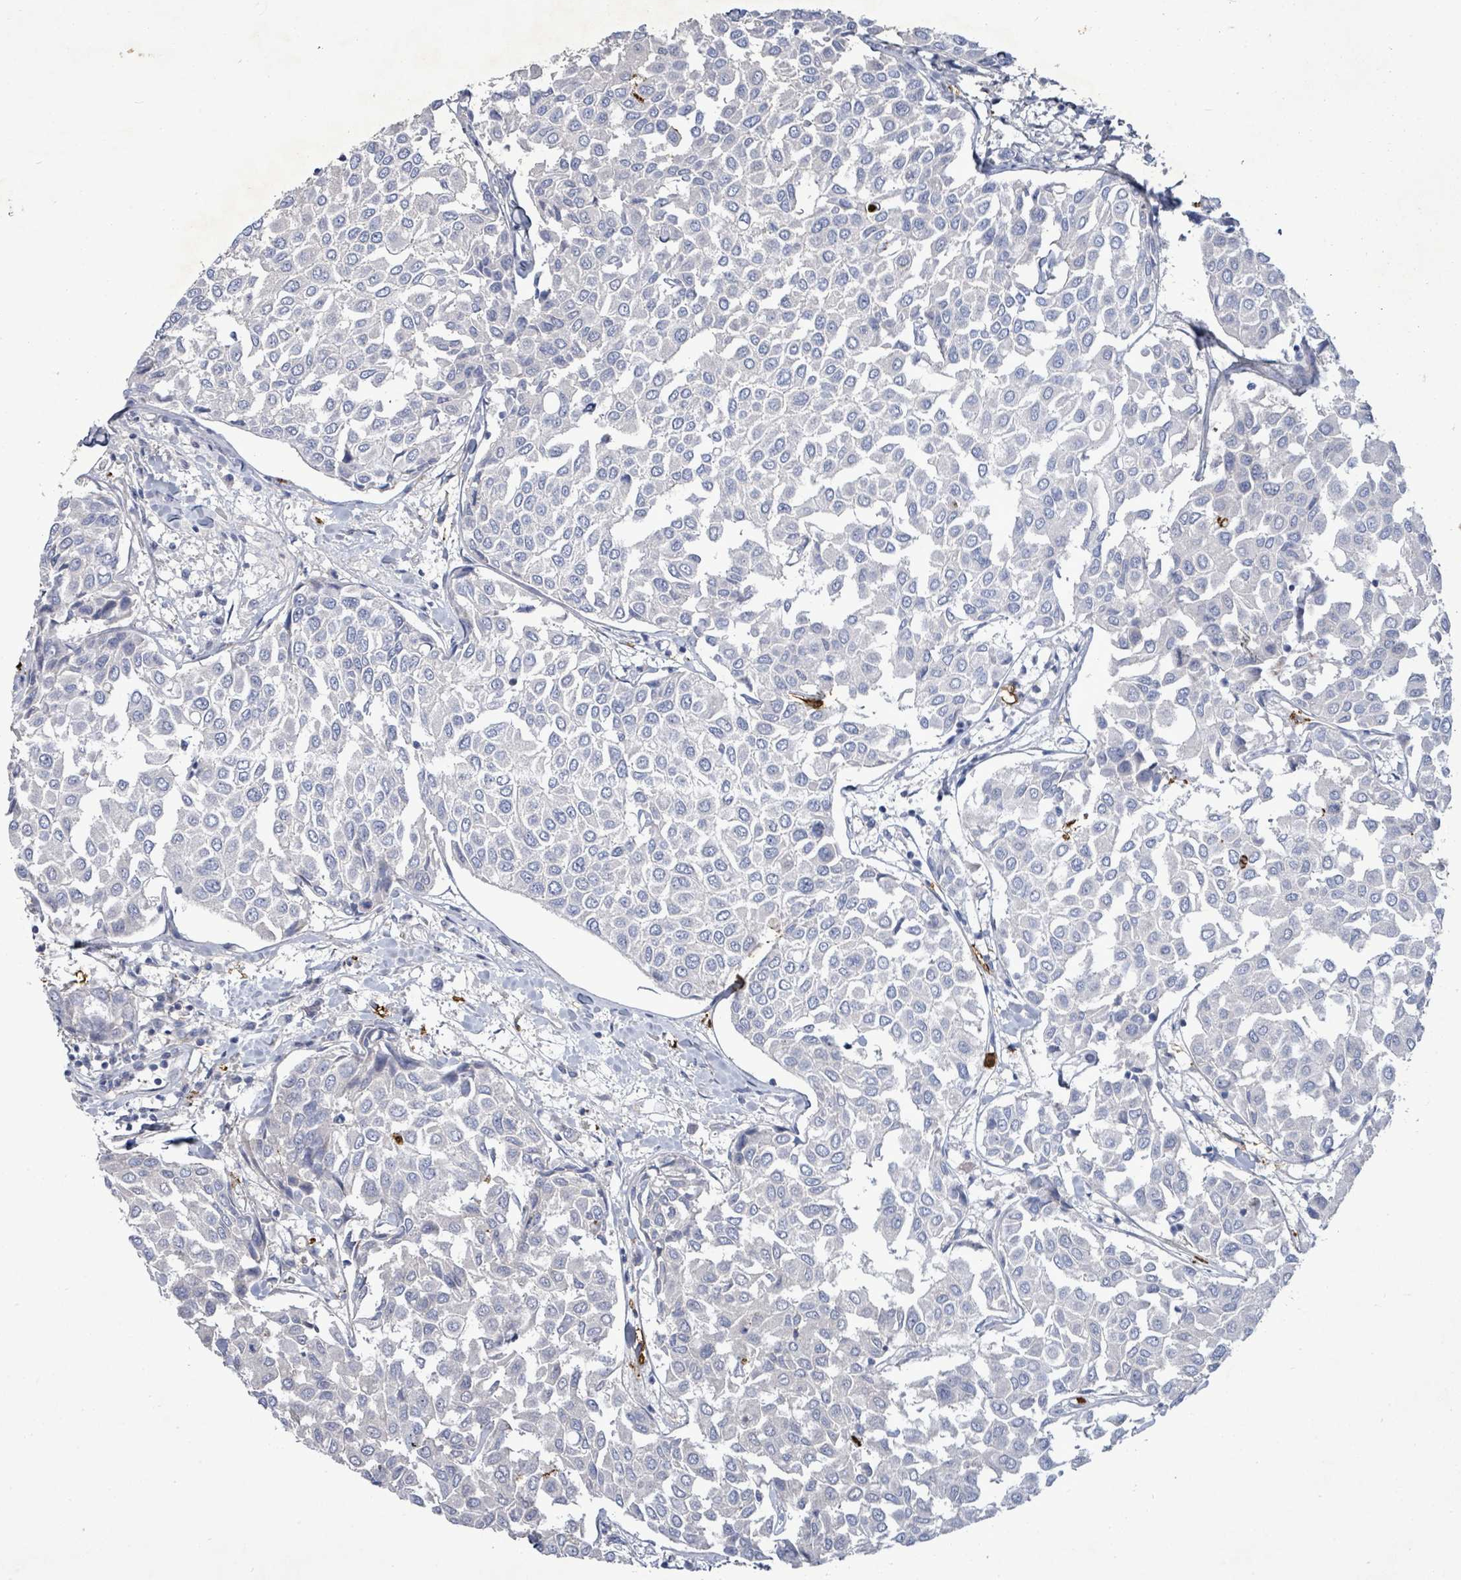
{"staining": {"intensity": "negative", "quantity": "none", "location": "none"}, "tissue": "breast cancer", "cell_type": "Tumor cells", "image_type": "cancer", "snomed": [{"axis": "morphology", "description": "Duct carcinoma"}, {"axis": "topography", "description": "Breast"}], "caption": "This histopathology image is of infiltrating ductal carcinoma (breast) stained with immunohistochemistry to label a protein in brown with the nuclei are counter-stained blue. There is no expression in tumor cells. The staining is performed using DAB brown chromogen with nuclei counter-stained in using hematoxylin.", "gene": "FAM210A", "patient": {"sex": "female", "age": 55}}